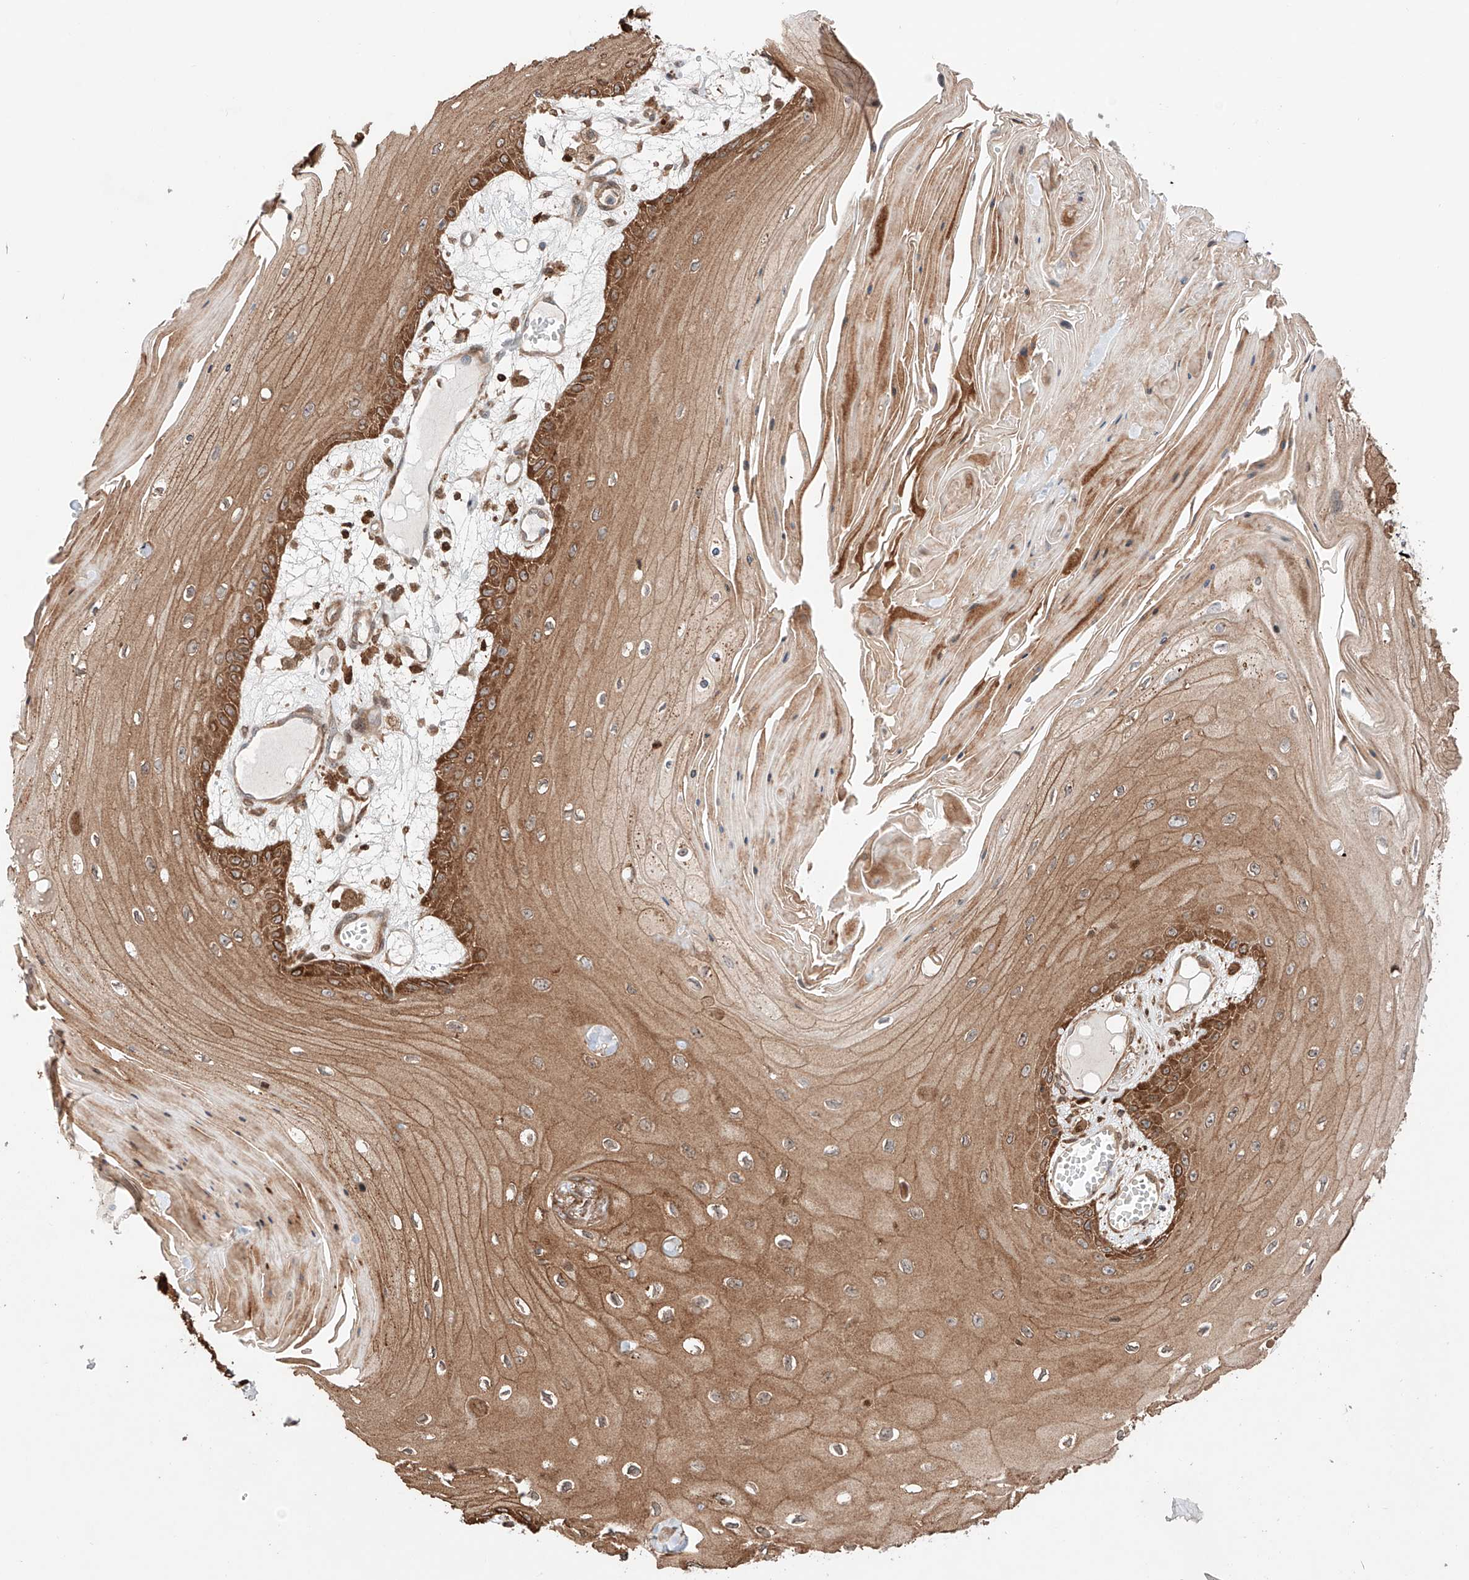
{"staining": {"intensity": "moderate", "quantity": ">75%", "location": "cytoplasmic/membranous"}, "tissue": "skin cancer", "cell_type": "Tumor cells", "image_type": "cancer", "snomed": [{"axis": "morphology", "description": "Squamous cell carcinoma, NOS"}, {"axis": "topography", "description": "Skin"}], "caption": "Protein positivity by immunohistochemistry (IHC) shows moderate cytoplasmic/membranous staining in approximately >75% of tumor cells in skin cancer (squamous cell carcinoma).", "gene": "IGSF22", "patient": {"sex": "male", "age": 74}}